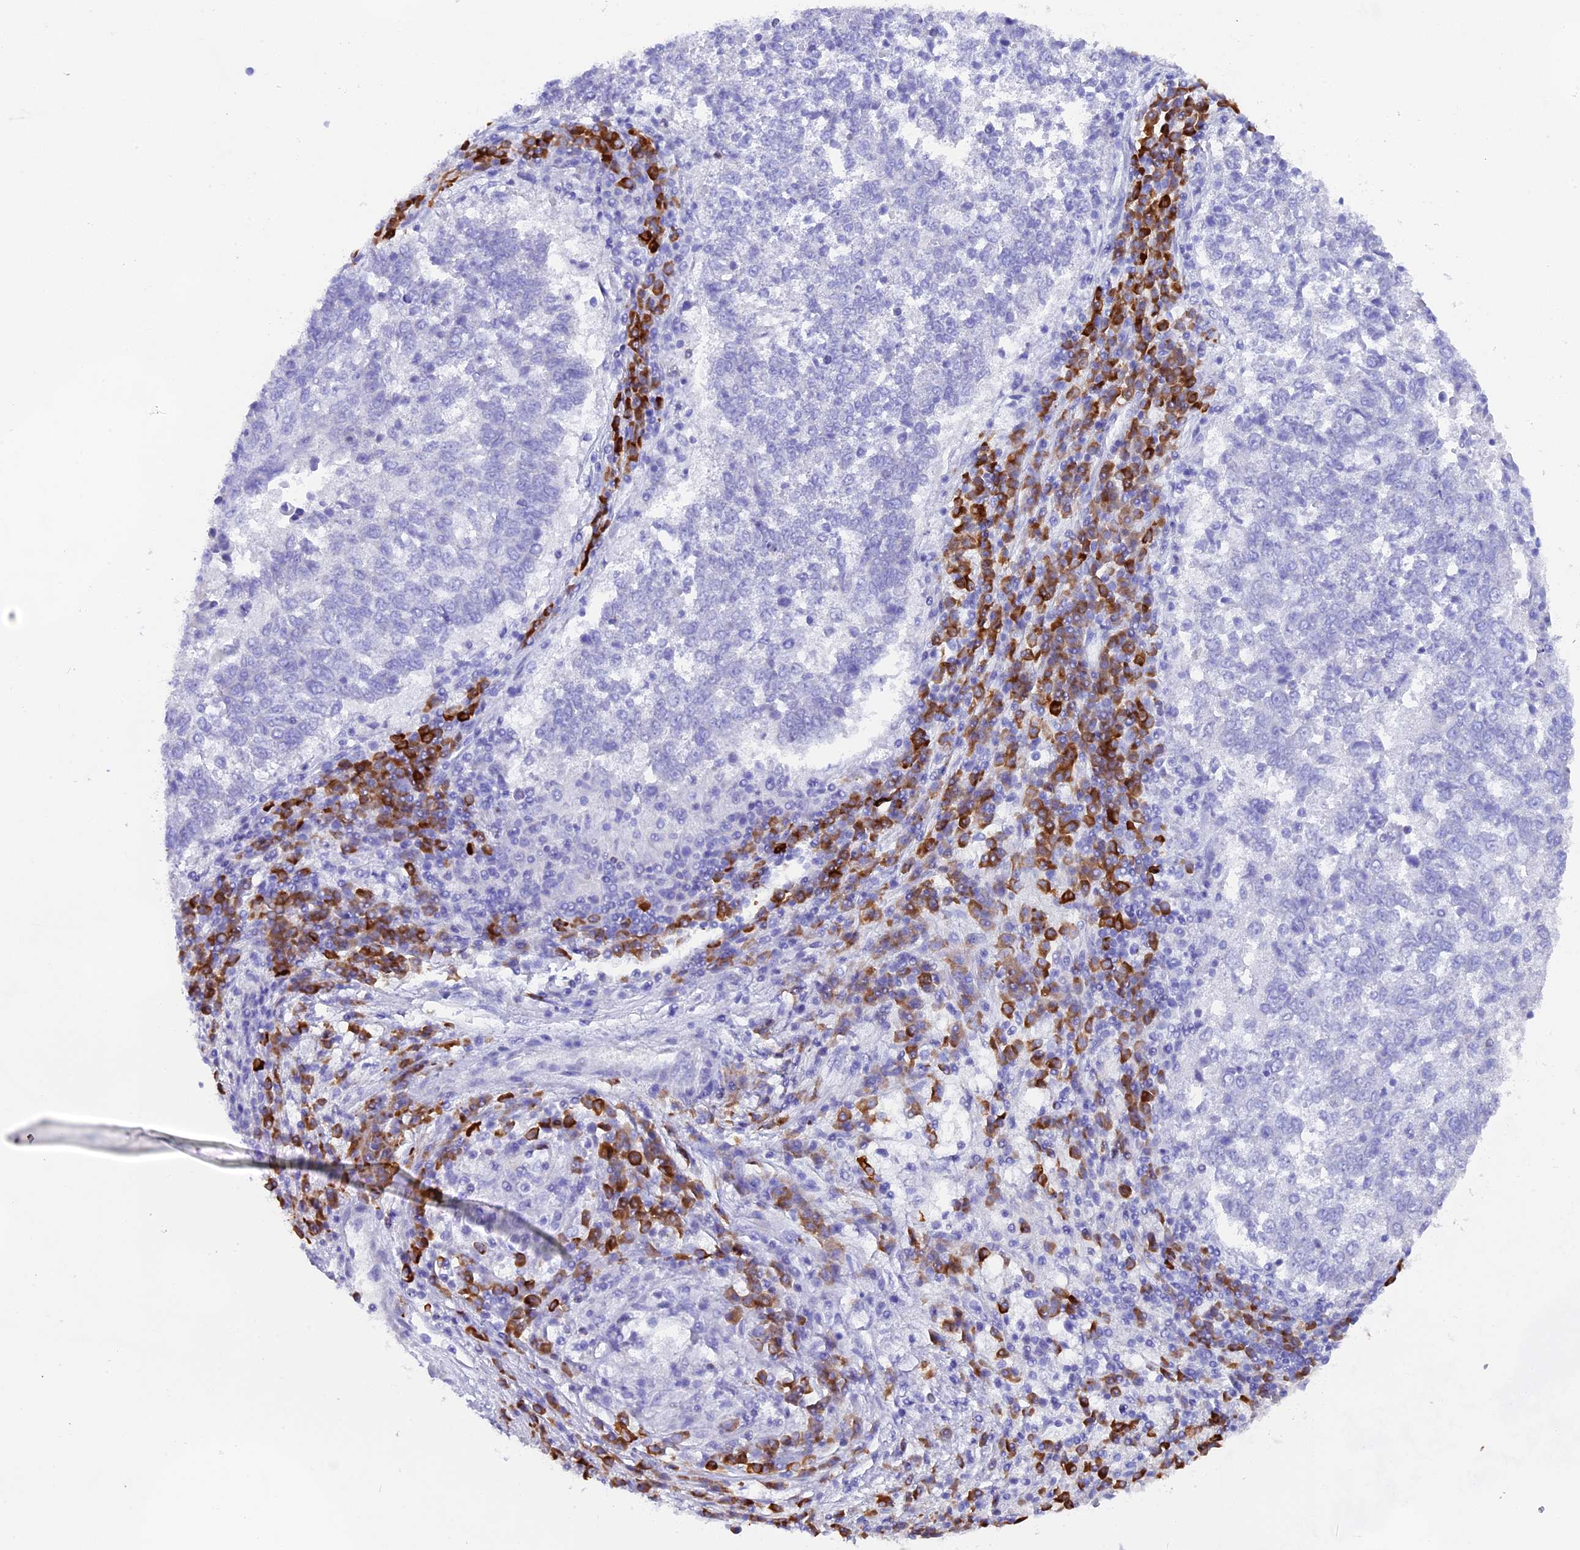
{"staining": {"intensity": "negative", "quantity": "none", "location": "none"}, "tissue": "lung cancer", "cell_type": "Tumor cells", "image_type": "cancer", "snomed": [{"axis": "morphology", "description": "Squamous cell carcinoma, NOS"}, {"axis": "topography", "description": "Lung"}], "caption": "IHC of human lung cancer (squamous cell carcinoma) demonstrates no expression in tumor cells. (DAB IHC with hematoxylin counter stain).", "gene": "FKBP11", "patient": {"sex": "male", "age": 73}}